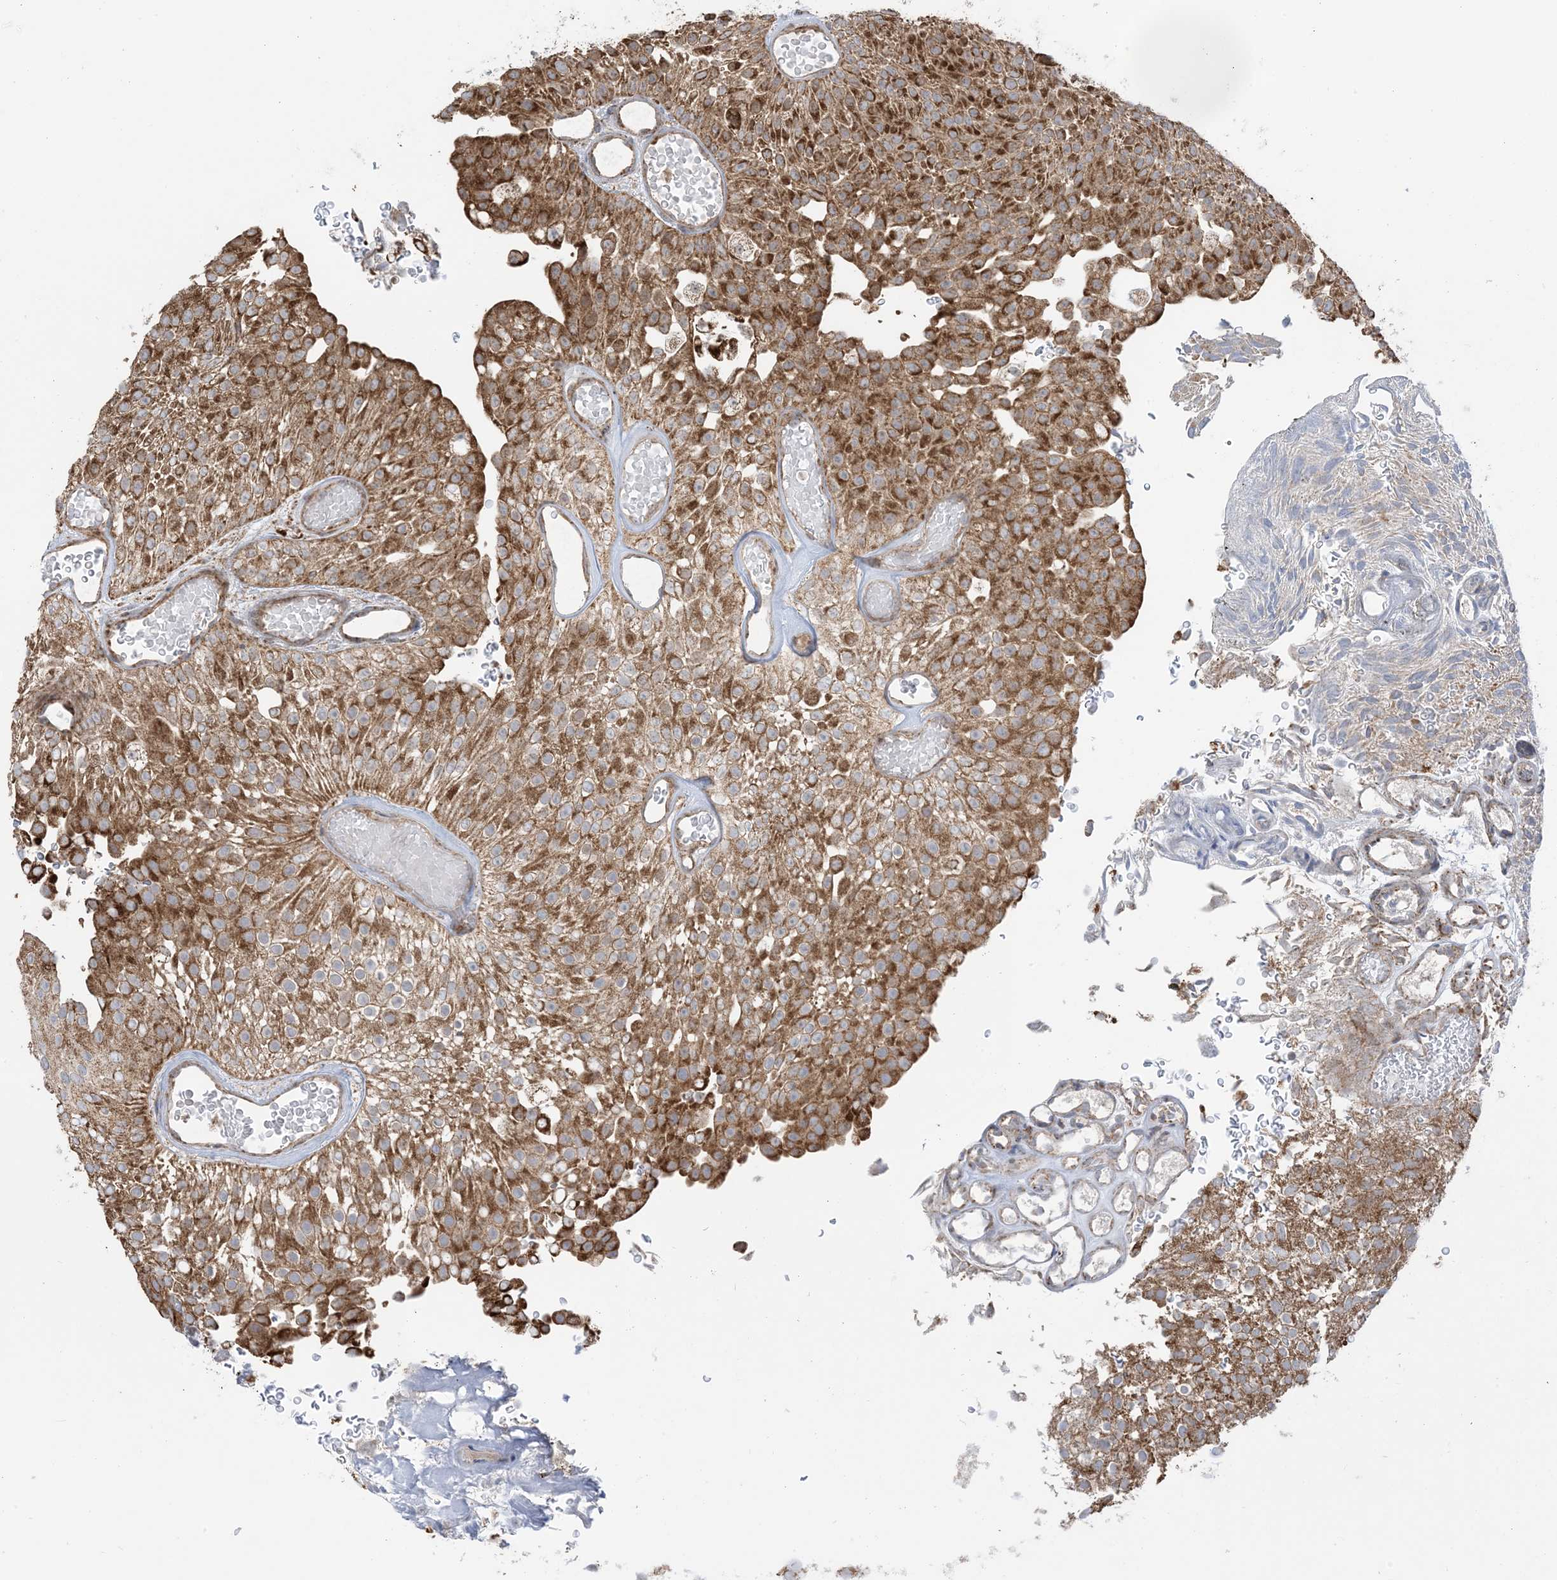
{"staining": {"intensity": "strong", "quantity": ">75%", "location": "cytoplasmic/membranous"}, "tissue": "urothelial cancer", "cell_type": "Tumor cells", "image_type": "cancer", "snomed": [{"axis": "morphology", "description": "Urothelial carcinoma, Low grade"}, {"axis": "topography", "description": "Urinary bladder"}], "caption": "Tumor cells reveal high levels of strong cytoplasmic/membranous expression in approximately >75% of cells in urothelial cancer.", "gene": "MAPKBP1", "patient": {"sex": "male", "age": 78}}